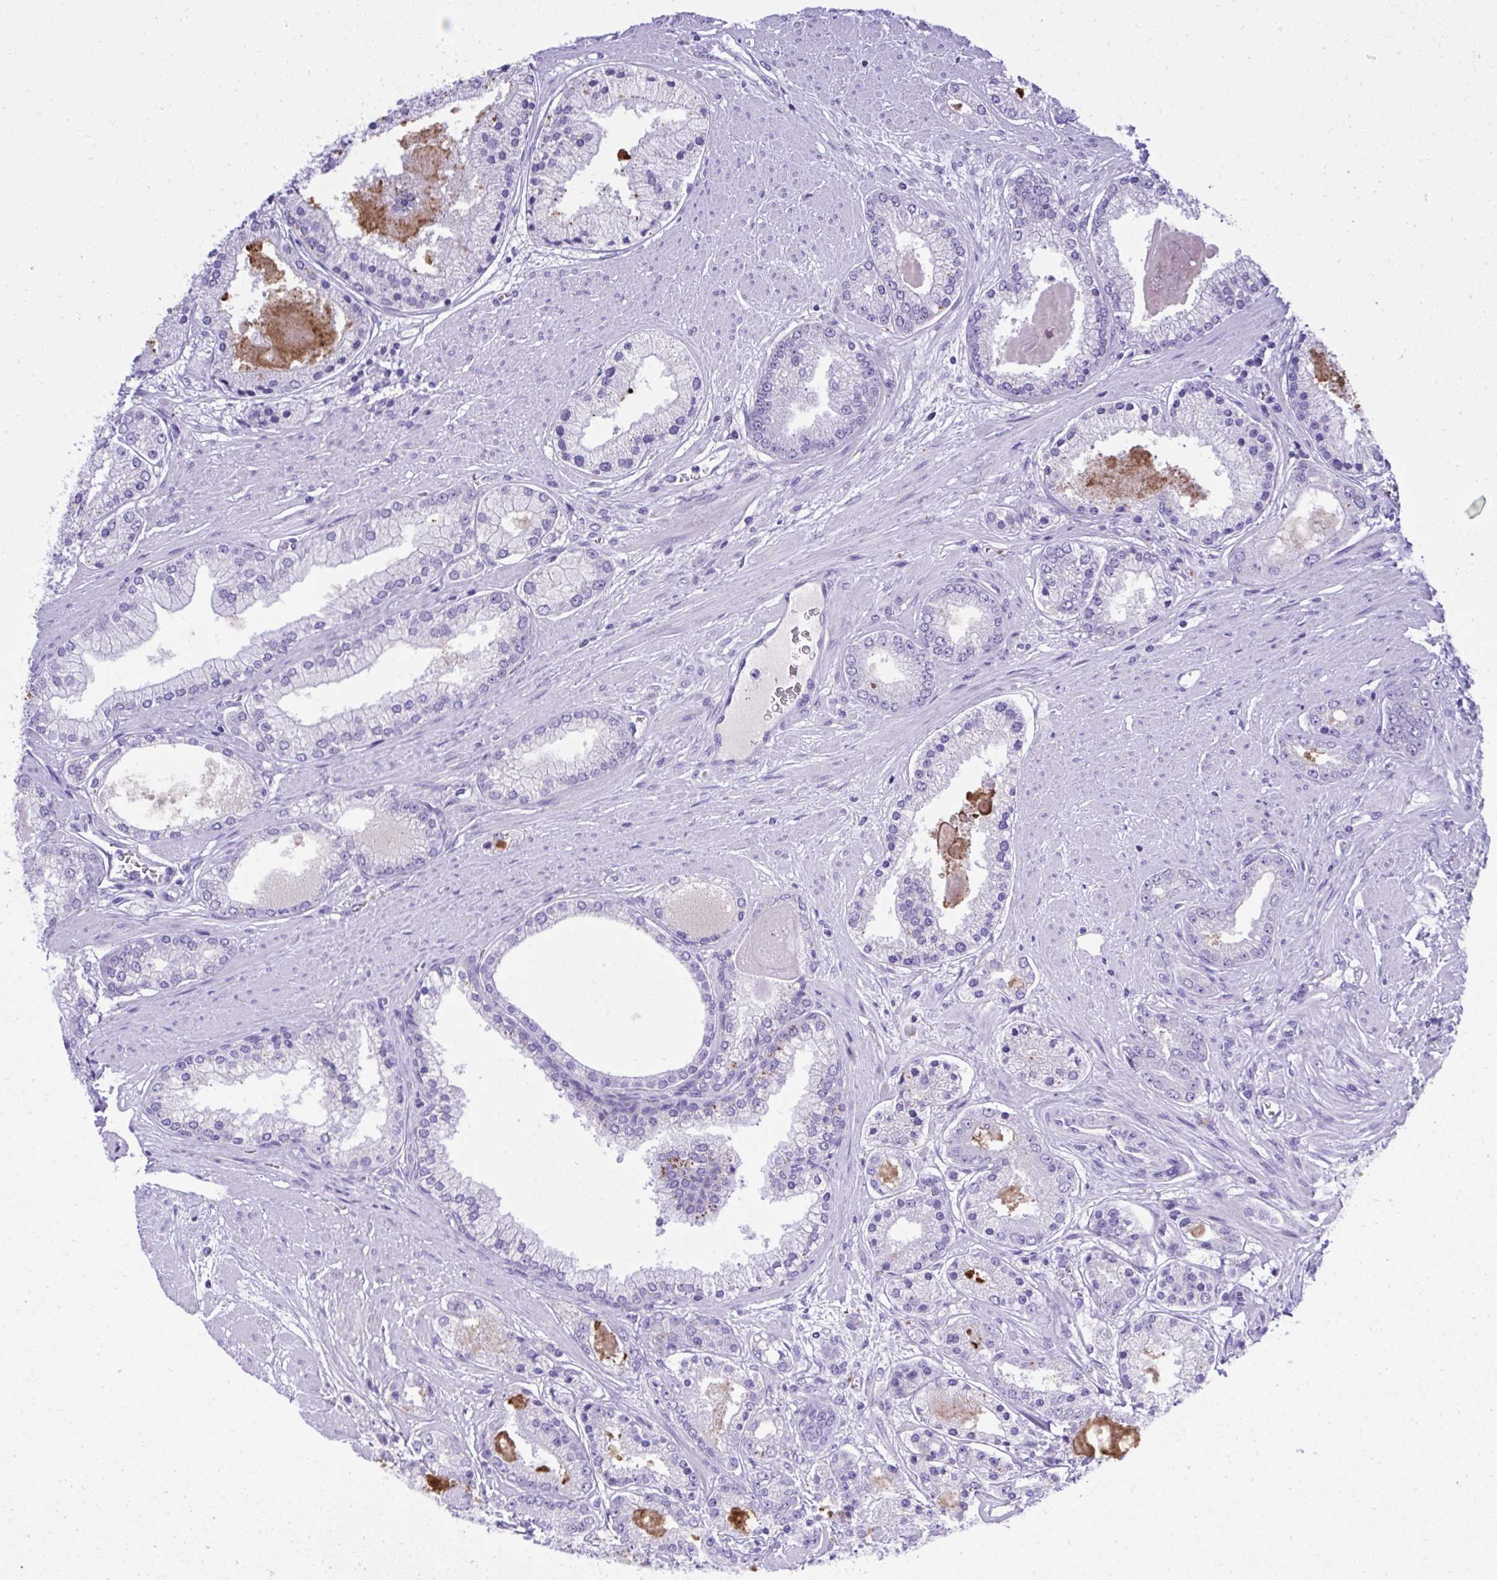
{"staining": {"intensity": "negative", "quantity": "none", "location": "none"}, "tissue": "prostate cancer", "cell_type": "Tumor cells", "image_type": "cancer", "snomed": [{"axis": "morphology", "description": "Adenocarcinoma, High grade"}, {"axis": "topography", "description": "Prostate"}], "caption": "This photomicrograph is of prostate adenocarcinoma (high-grade) stained with immunohistochemistry to label a protein in brown with the nuclei are counter-stained blue. There is no positivity in tumor cells.", "gene": "ST6GALNAC3", "patient": {"sex": "male", "age": 67}}